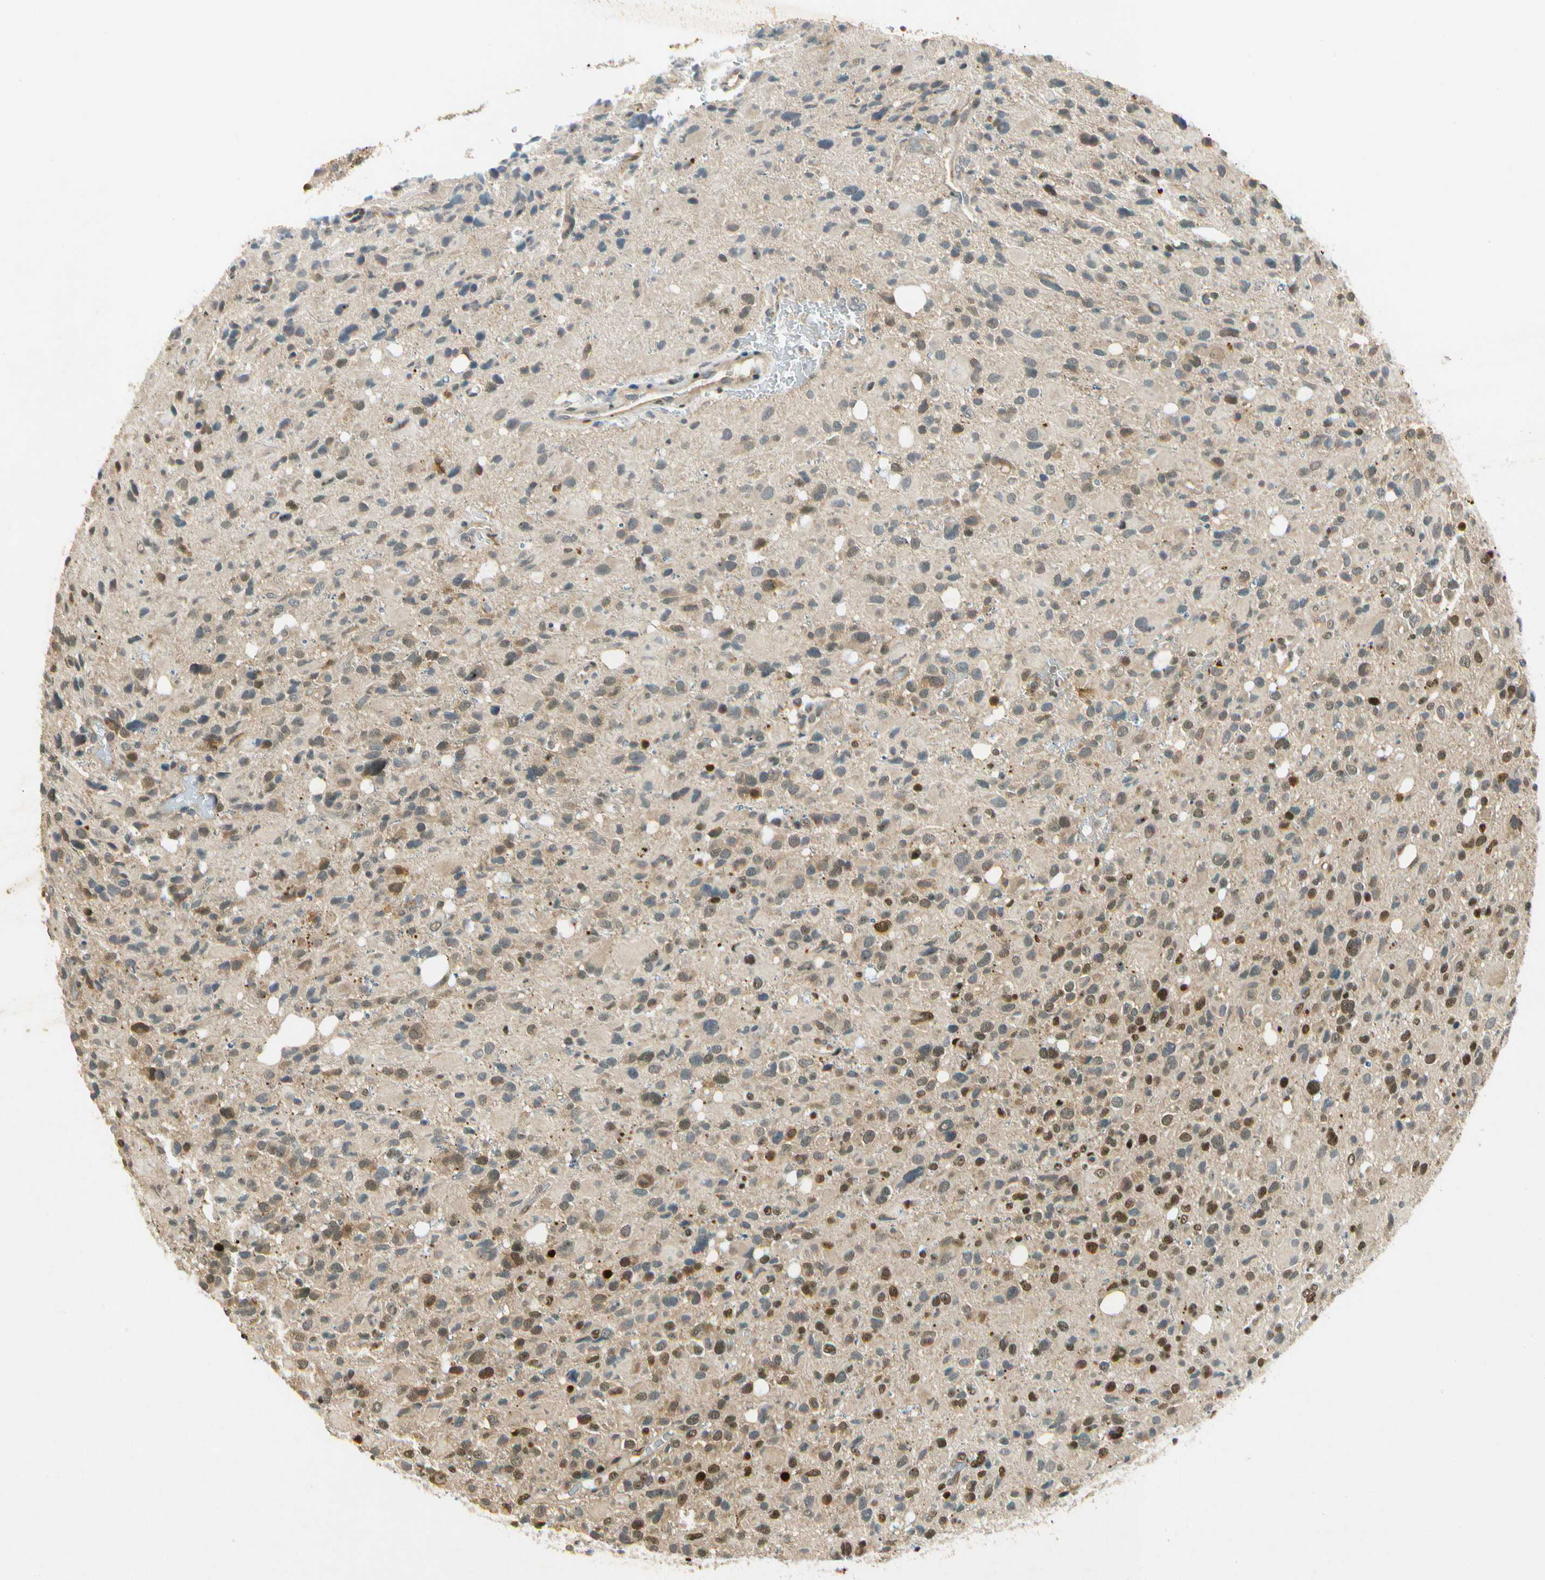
{"staining": {"intensity": "weak", "quantity": ">75%", "location": "cytoplasmic/membranous,nuclear"}, "tissue": "glioma", "cell_type": "Tumor cells", "image_type": "cancer", "snomed": [{"axis": "morphology", "description": "Glioma, malignant, High grade"}, {"axis": "topography", "description": "Brain"}], "caption": "Immunohistochemical staining of human glioma shows weak cytoplasmic/membranous and nuclear protein positivity in approximately >75% of tumor cells. The staining was performed using DAB to visualize the protein expression in brown, while the nuclei were stained in blue with hematoxylin (Magnification: 20x).", "gene": "EIF1AX", "patient": {"sex": "male", "age": 48}}